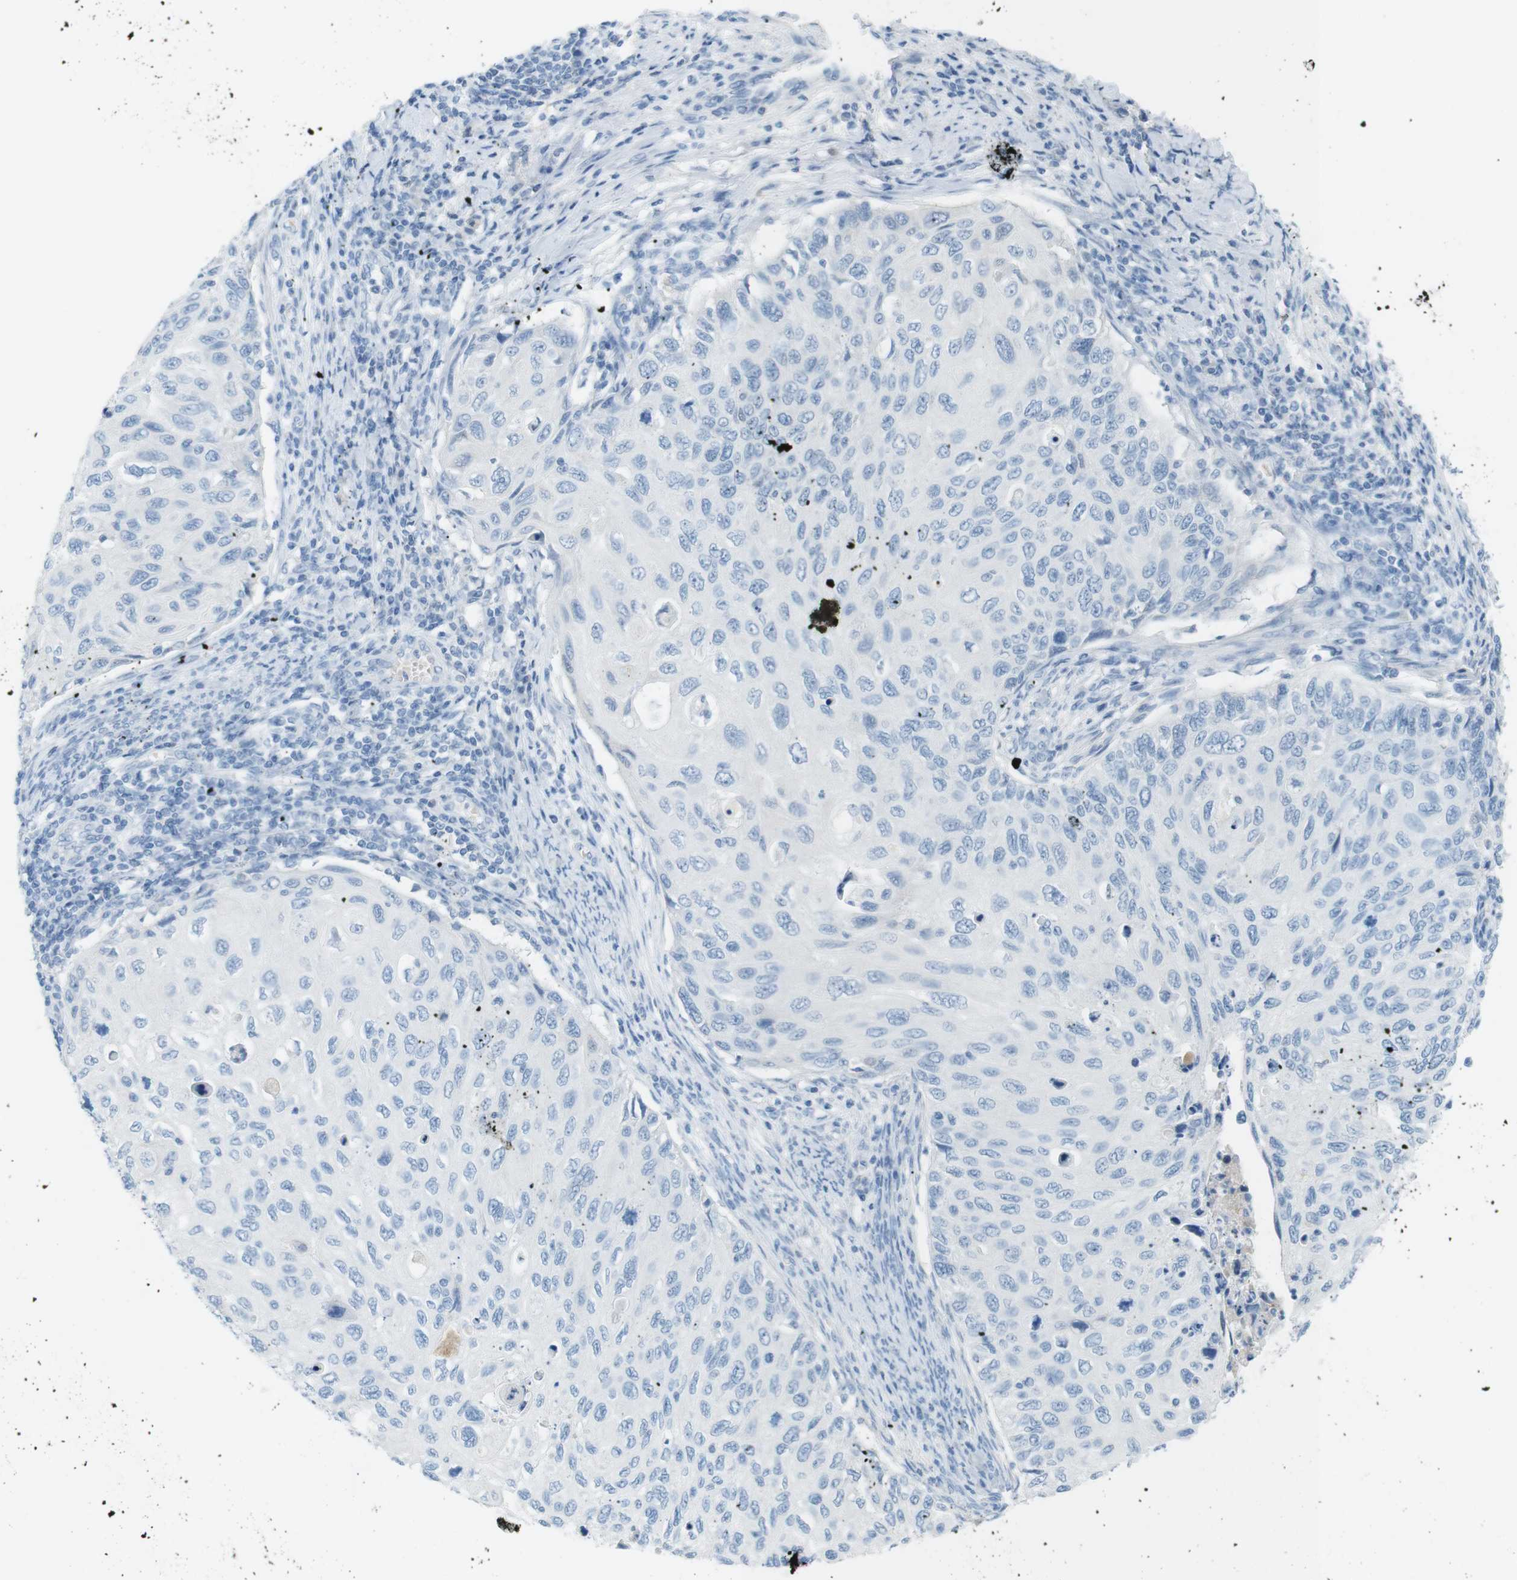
{"staining": {"intensity": "negative", "quantity": "none", "location": "none"}, "tissue": "cervical cancer", "cell_type": "Tumor cells", "image_type": "cancer", "snomed": [{"axis": "morphology", "description": "Squamous cell carcinoma, NOS"}, {"axis": "topography", "description": "Cervix"}], "caption": "This is an immunohistochemistry histopathology image of cervical squamous cell carcinoma. There is no staining in tumor cells.", "gene": "AZGP1", "patient": {"sex": "female", "age": 70}}